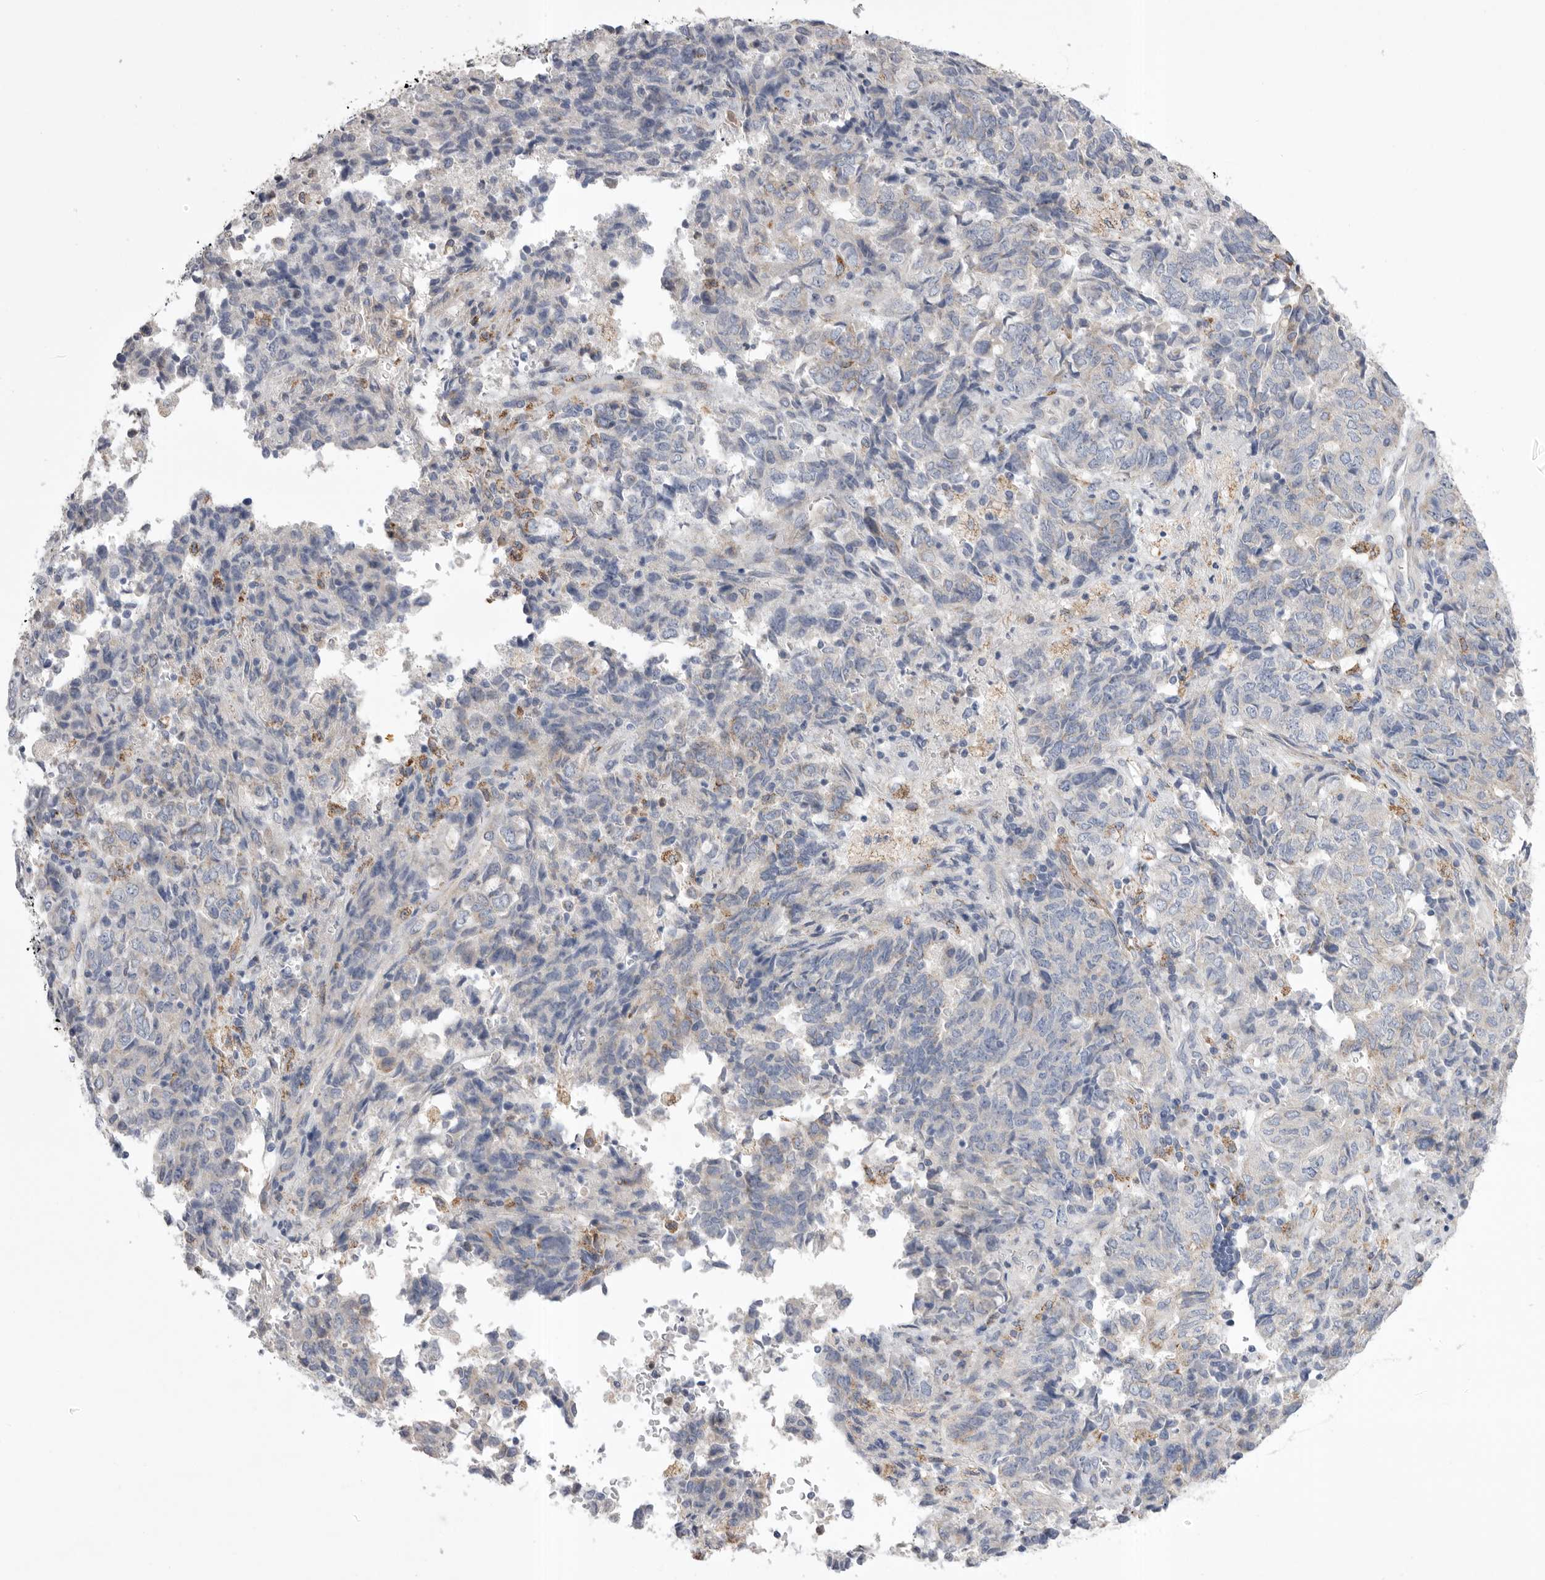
{"staining": {"intensity": "negative", "quantity": "none", "location": "none"}, "tissue": "endometrial cancer", "cell_type": "Tumor cells", "image_type": "cancer", "snomed": [{"axis": "morphology", "description": "Adenocarcinoma, NOS"}, {"axis": "topography", "description": "Endometrium"}], "caption": "DAB immunohistochemical staining of human endometrial adenocarcinoma displays no significant expression in tumor cells. Brightfield microscopy of immunohistochemistry (IHC) stained with DAB (3,3'-diaminobenzidine) (brown) and hematoxylin (blue), captured at high magnification.", "gene": "CCDC126", "patient": {"sex": "female", "age": 80}}